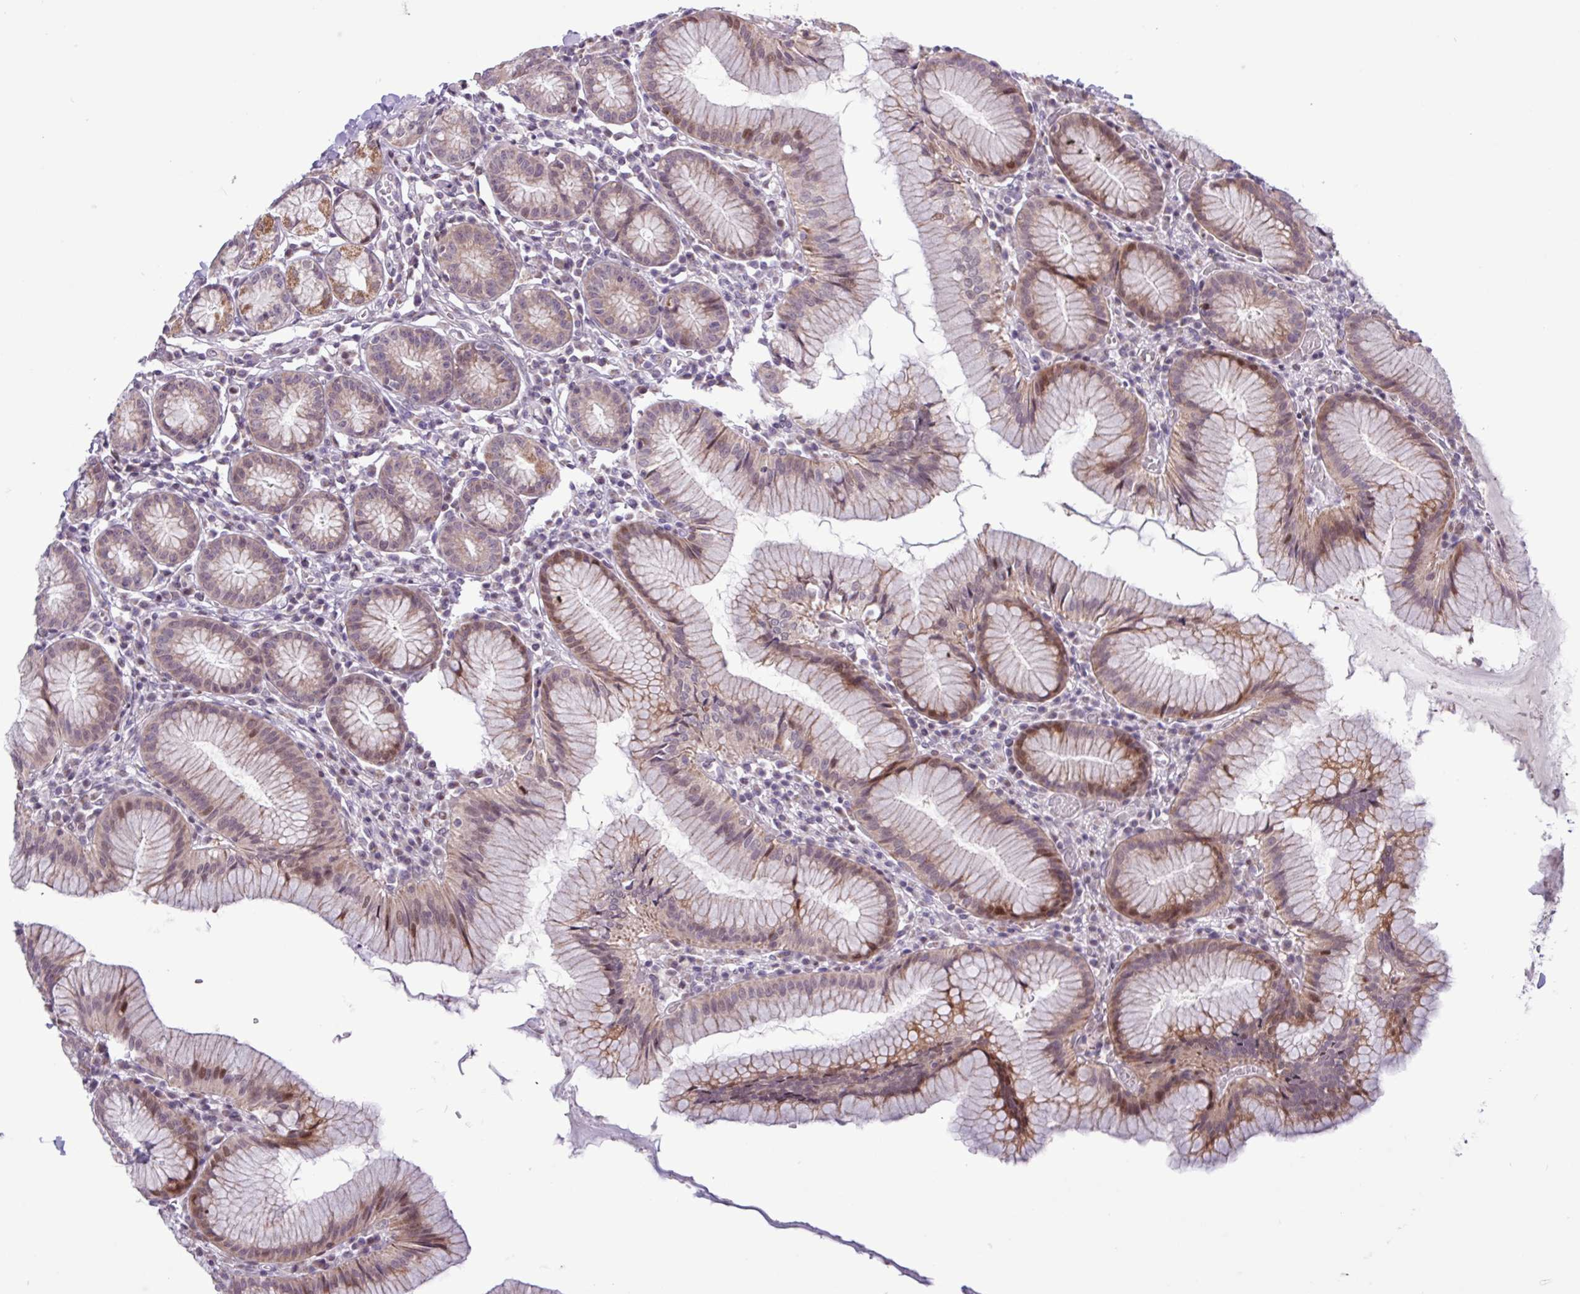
{"staining": {"intensity": "moderate", "quantity": ">75%", "location": "cytoplasmic/membranous,nuclear"}, "tissue": "stomach", "cell_type": "Glandular cells", "image_type": "normal", "snomed": [{"axis": "morphology", "description": "Normal tissue, NOS"}, {"axis": "topography", "description": "Stomach"}], "caption": "Protein positivity by IHC shows moderate cytoplasmic/membranous,nuclear positivity in approximately >75% of glandular cells in benign stomach. (DAB IHC with brightfield microscopy, high magnification).", "gene": "RTL3", "patient": {"sex": "male", "age": 55}}